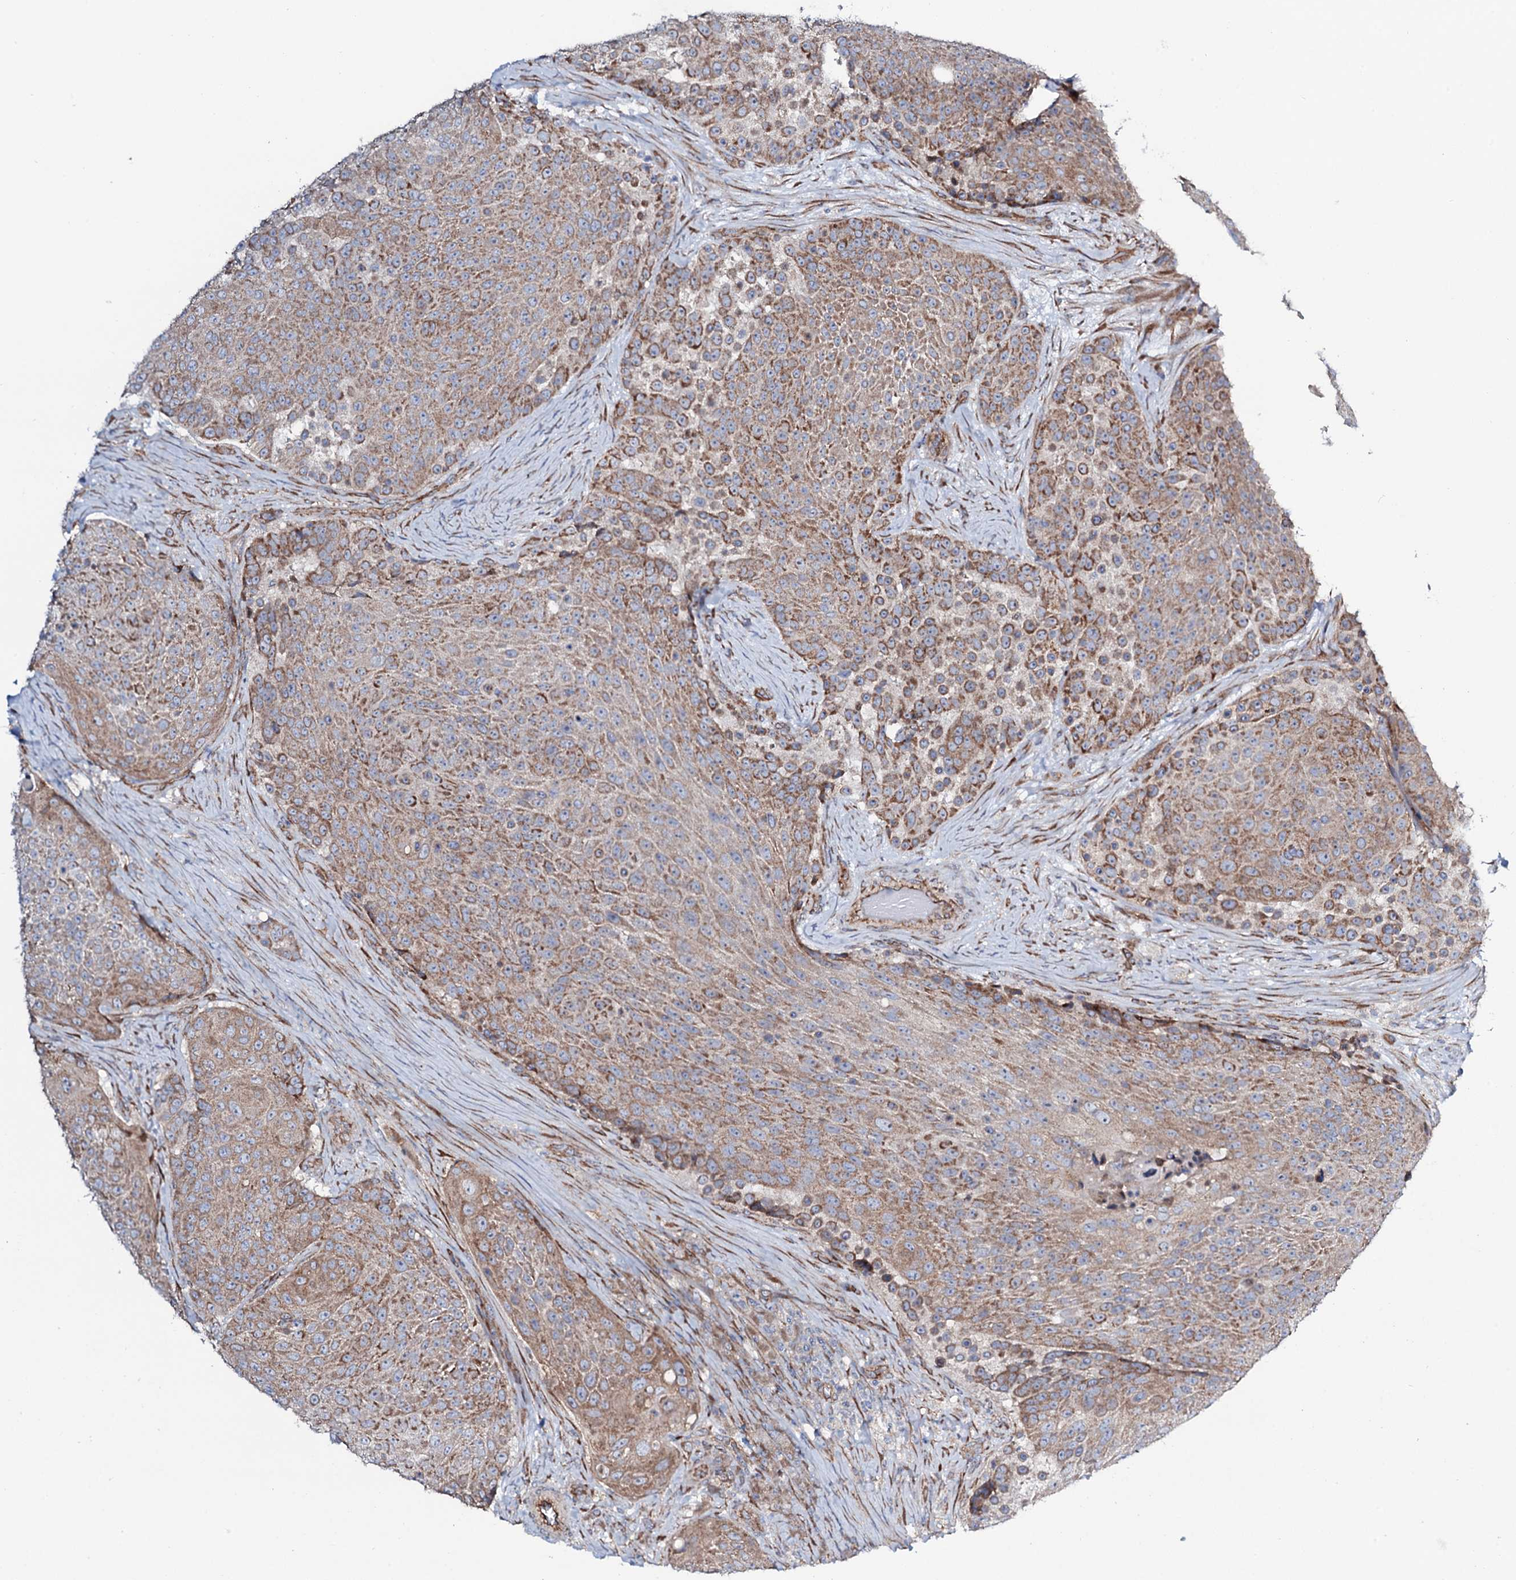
{"staining": {"intensity": "moderate", "quantity": ">75%", "location": "cytoplasmic/membranous"}, "tissue": "urothelial cancer", "cell_type": "Tumor cells", "image_type": "cancer", "snomed": [{"axis": "morphology", "description": "Urothelial carcinoma, High grade"}, {"axis": "topography", "description": "Urinary bladder"}], "caption": "Tumor cells display moderate cytoplasmic/membranous expression in about >75% of cells in urothelial carcinoma (high-grade).", "gene": "STARD13", "patient": {"sex": "female", "age": 63}}